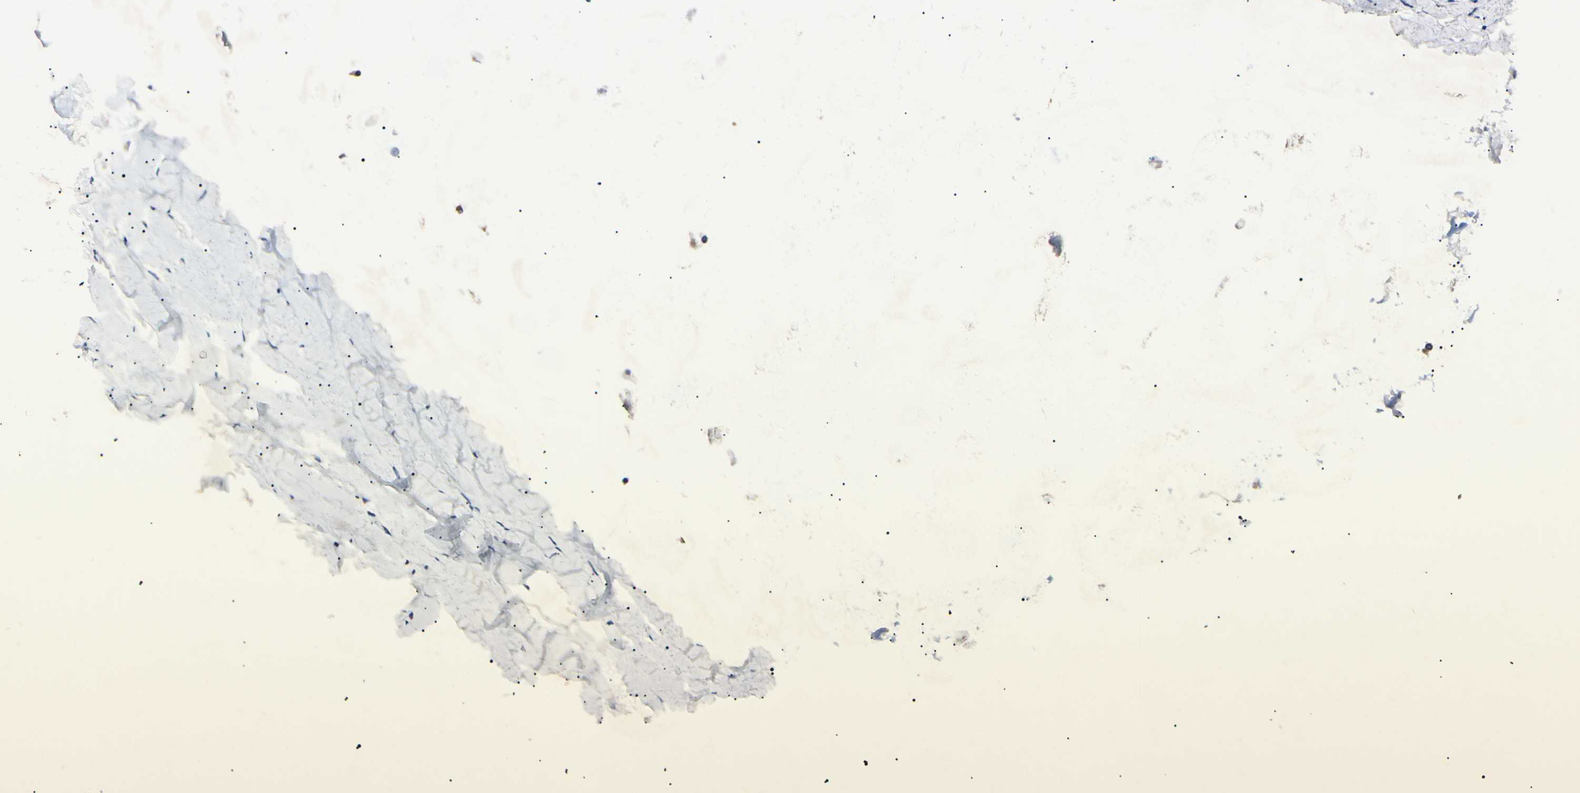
{"staining": {"intensity": "negative", "quantity": "none", "location": "none"}, "tissue": "adipose tissue", "cell_type": "Adipocytes", "image_type": "normal", "snomed": [{"axis": "morphology", "description": "Normal tissue, NOS"}, {"axis": "topography", "description": "Bronchus"}], "caption": "Adipocytes show no significant protein positivity in normal adipose tissue.", "gene": "DNAJB12", "patient": {"sex": "female", "age": 73}}